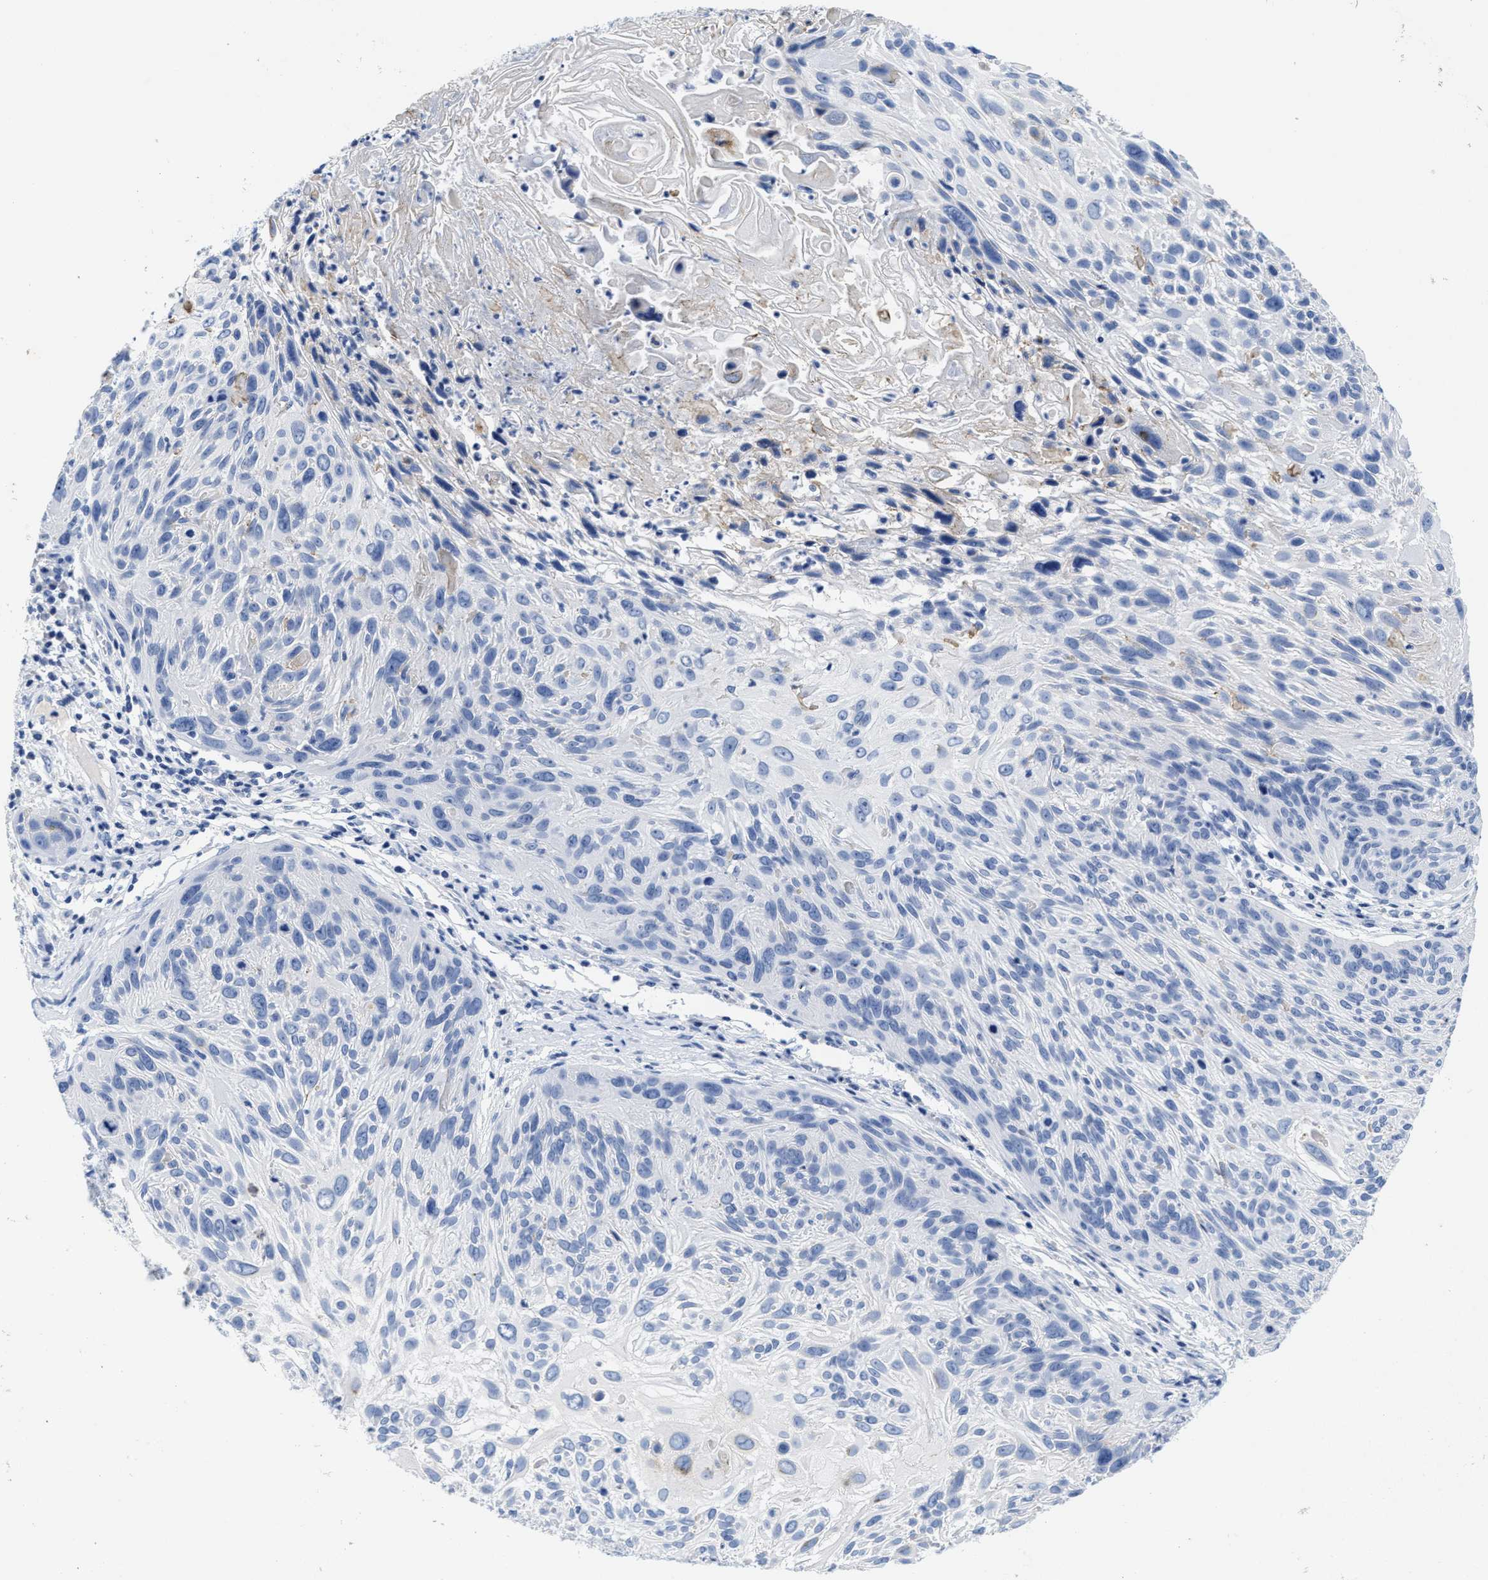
{"staining": {"intensity": "negative", "quantity": "none", "location": "none"}, "tissue": "cervical cancer", "cell_type": "Tumor cells", "image_type": "cancer", "snomed": [{"axis": "morphology", "description": "Squamous cell carcinoma, NOS"}, {"axis": "topography", "description": "Cervix"}], "caption": "A high-resolution histopathology image shows IHC staining of cervical squamous cell carcinoma, which reveals no significant staining in tumor cells. (Stains: DAB immunohistochemistry (IHC) with hematoxylin counter stain, Microscopy: brightfield microscopy at high magnification).", "gene": "TTC3", "patient": {"sex": "female", "age": 51}}